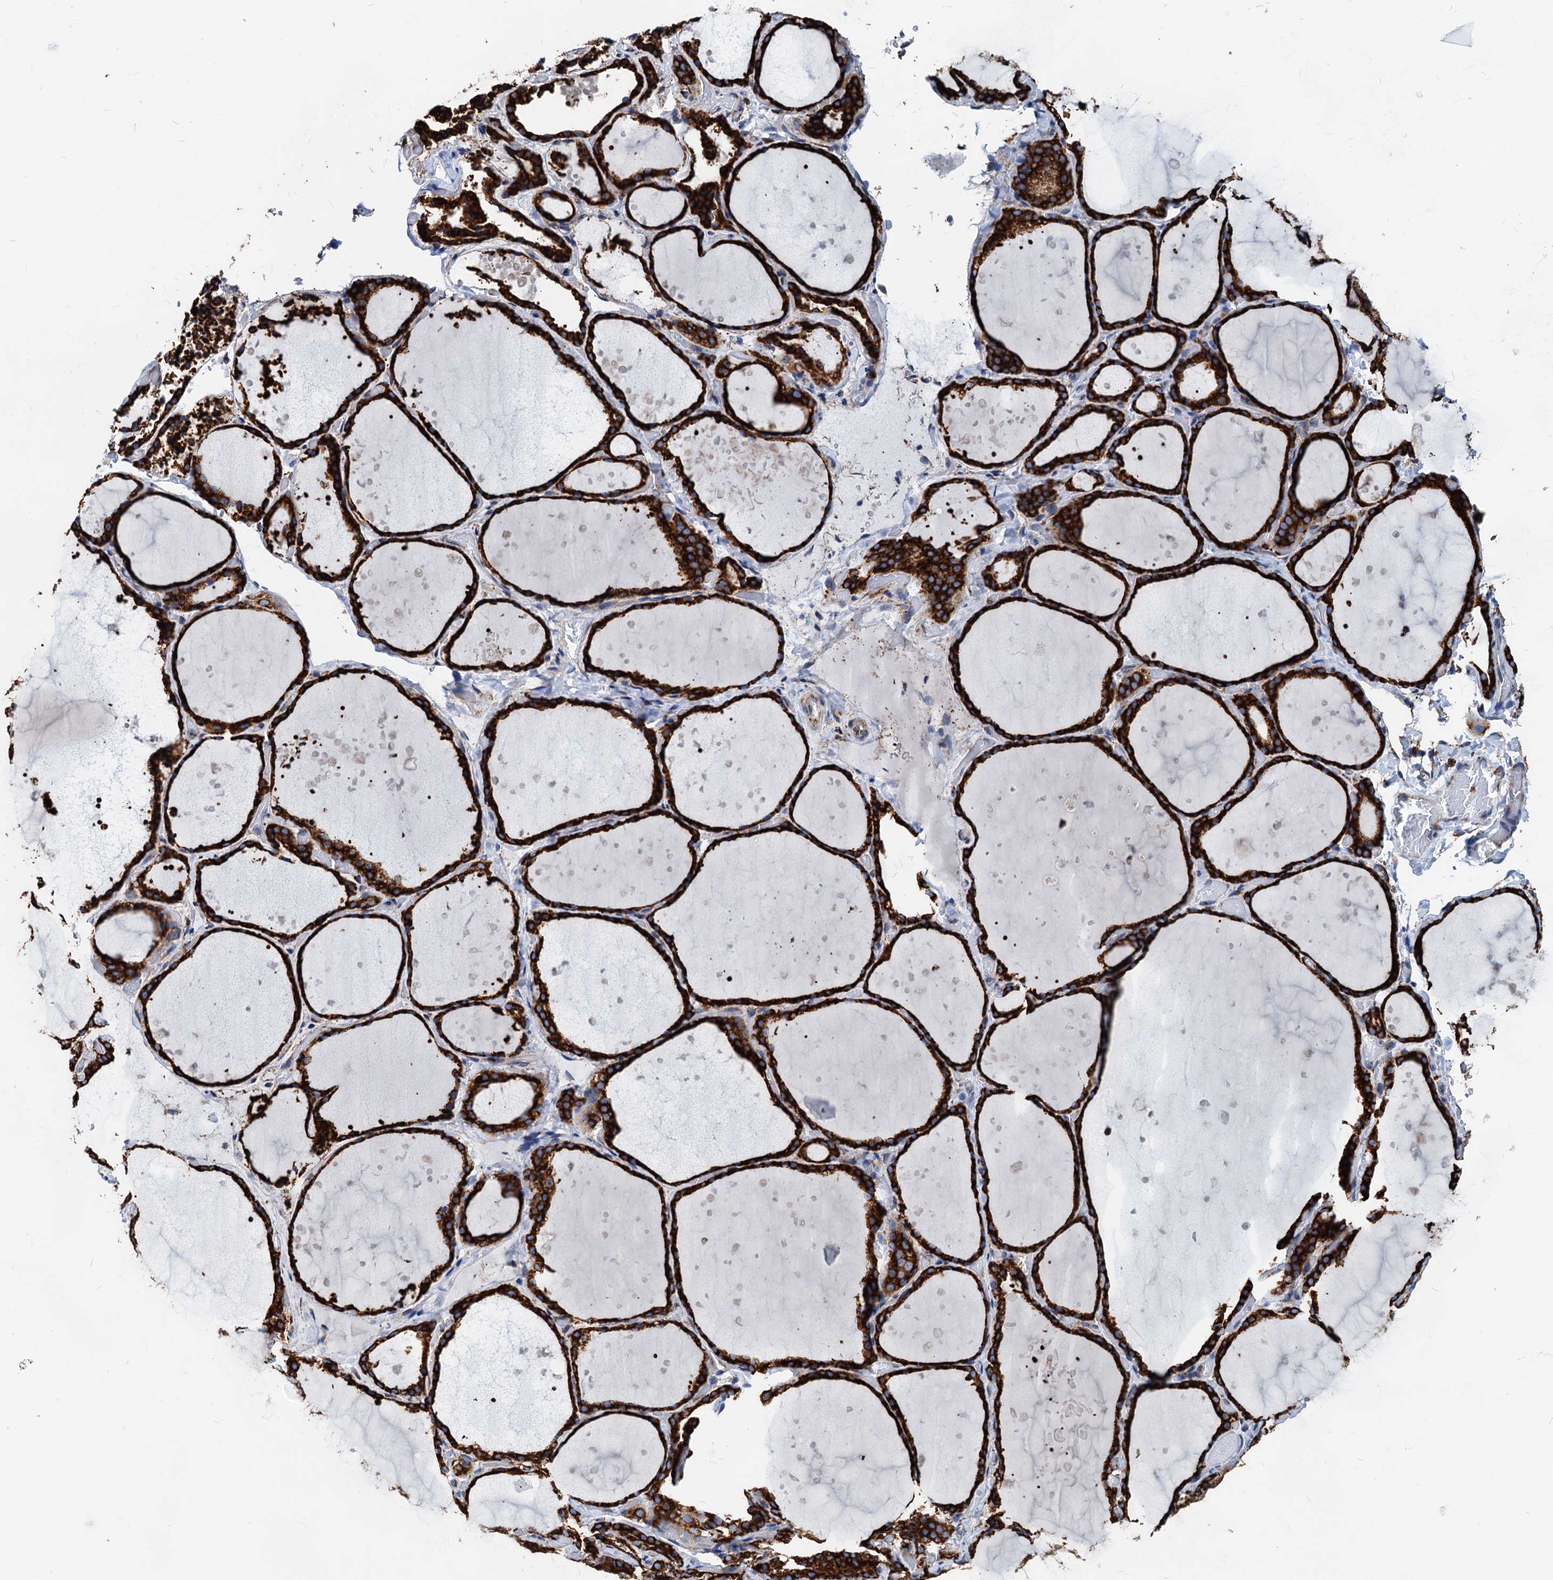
{"staining": {"intensity": "strong", "quantity": ">75%", "location": "cytoplasmic/membranous"}, "tissue": "thyroid gland", "cell_type": "Glandular cells", "image_type": "normal", "snomed": [{"axis": "morphology", "description": "Normal tissue, NOS"}, {"axis": "topography", "description": "Thyroid gland"}], "caption": "A high amount of strong cytoplasmic/membranous expression is identified in approximately >75% of glandular cells in normal thyroid gland.", "gene": "HSPA5", "patient": {"sex": "female", "age": 44}}